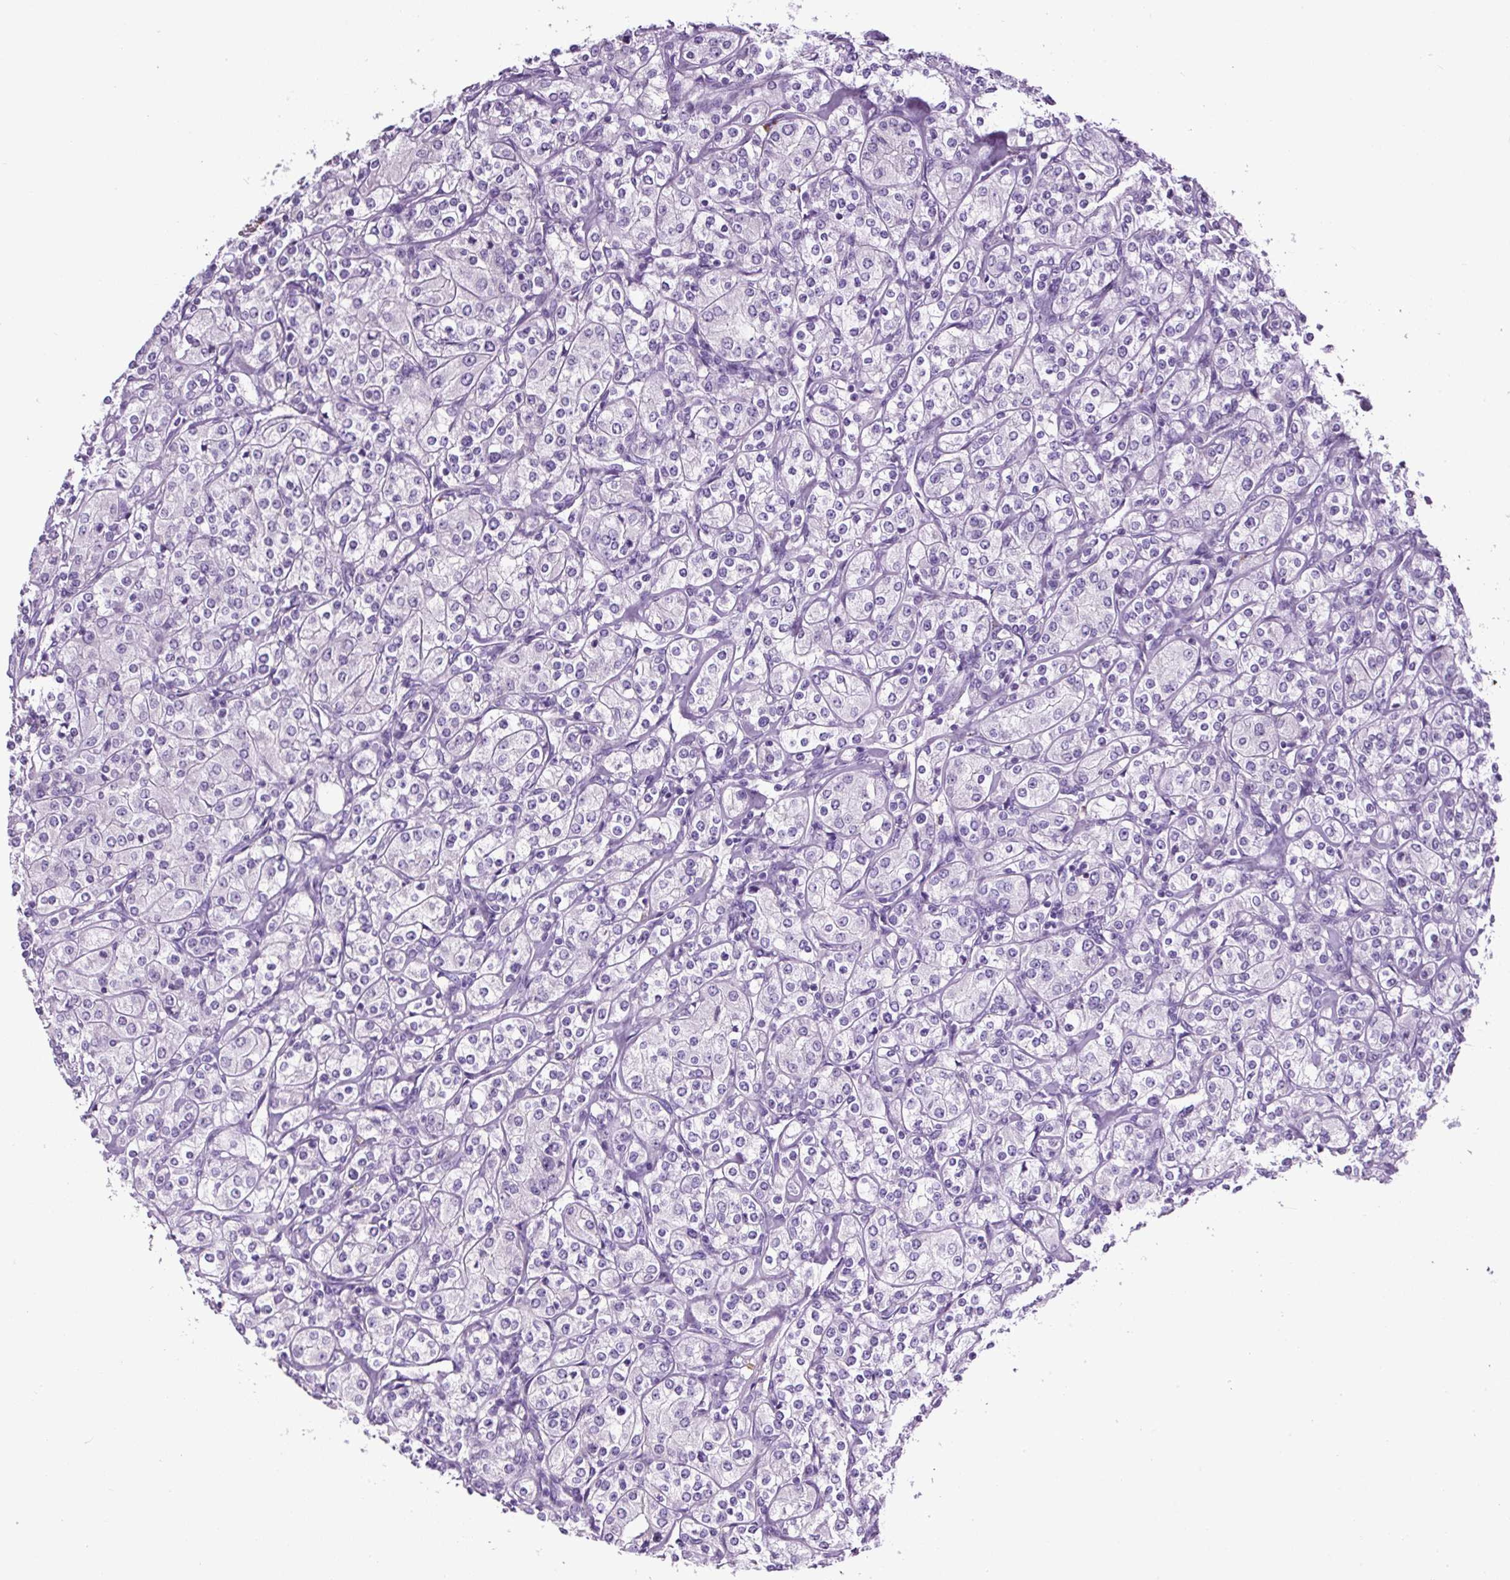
{"staining": {"intensity": "negative", "quantity": "none", "location": "none"}, "tissue": "renal cancer", "cell_type": "Tumor cells", "image_type": "cancer", "snomed": [{"axis": "morphology", "description": "Adenocarcinoma, NOS"}, {"axis": "topography", "description": "Kidney"}], "caption": "IHC histopathology image of human adenocarcinoma (renal) stained for a protein (brown), which exhibits no staining in tumor cells. (Stains: DAB (3,3'-diaminobenzidine) immunohistochemistry (IHC) with hematoxylin counter stain, Microscopy: brightfield microscopy at high magnification).", "gene": "SP8", "patient": {"sex": "male", "age": 77}}